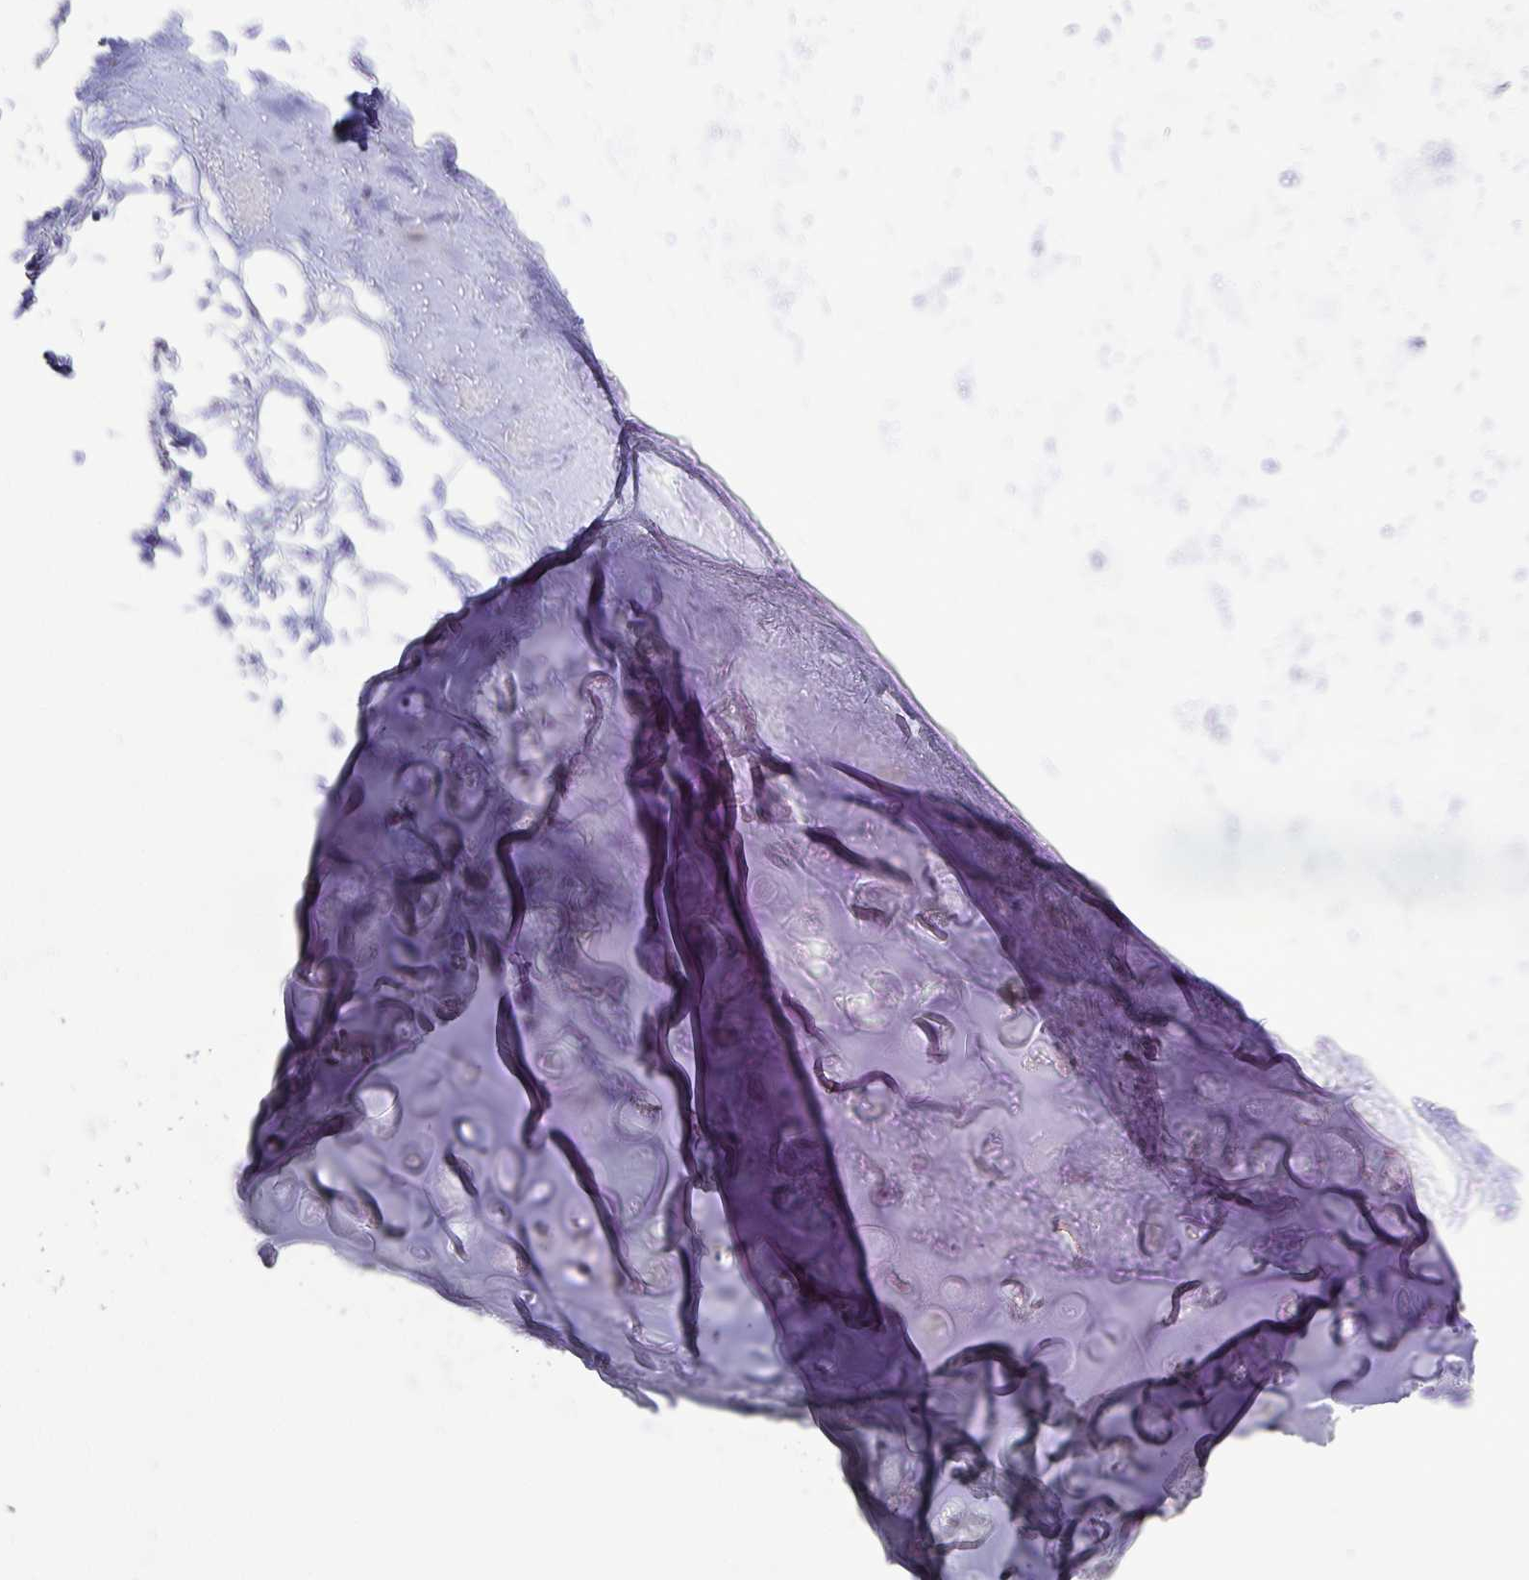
{"staining": {"intensity": "negative", "quantity": "none", "location": "none"}, "tissue": "adipose tissue", "cell_type": "Adipocytes", "image_type": "normal", "snomed": [{"axis": "morphology", "description": "Normal tissue, NOS"}, {"axis": "topography", "description": "Cartilage tissue"}, {"axis": "topography", "description": "Bronchus"}], "caption": "Adipocytes show no significant staining in unremarkable adipose tissue.", "gene": "ERBB2", "patient": {"sex": "female", "age": 79}}